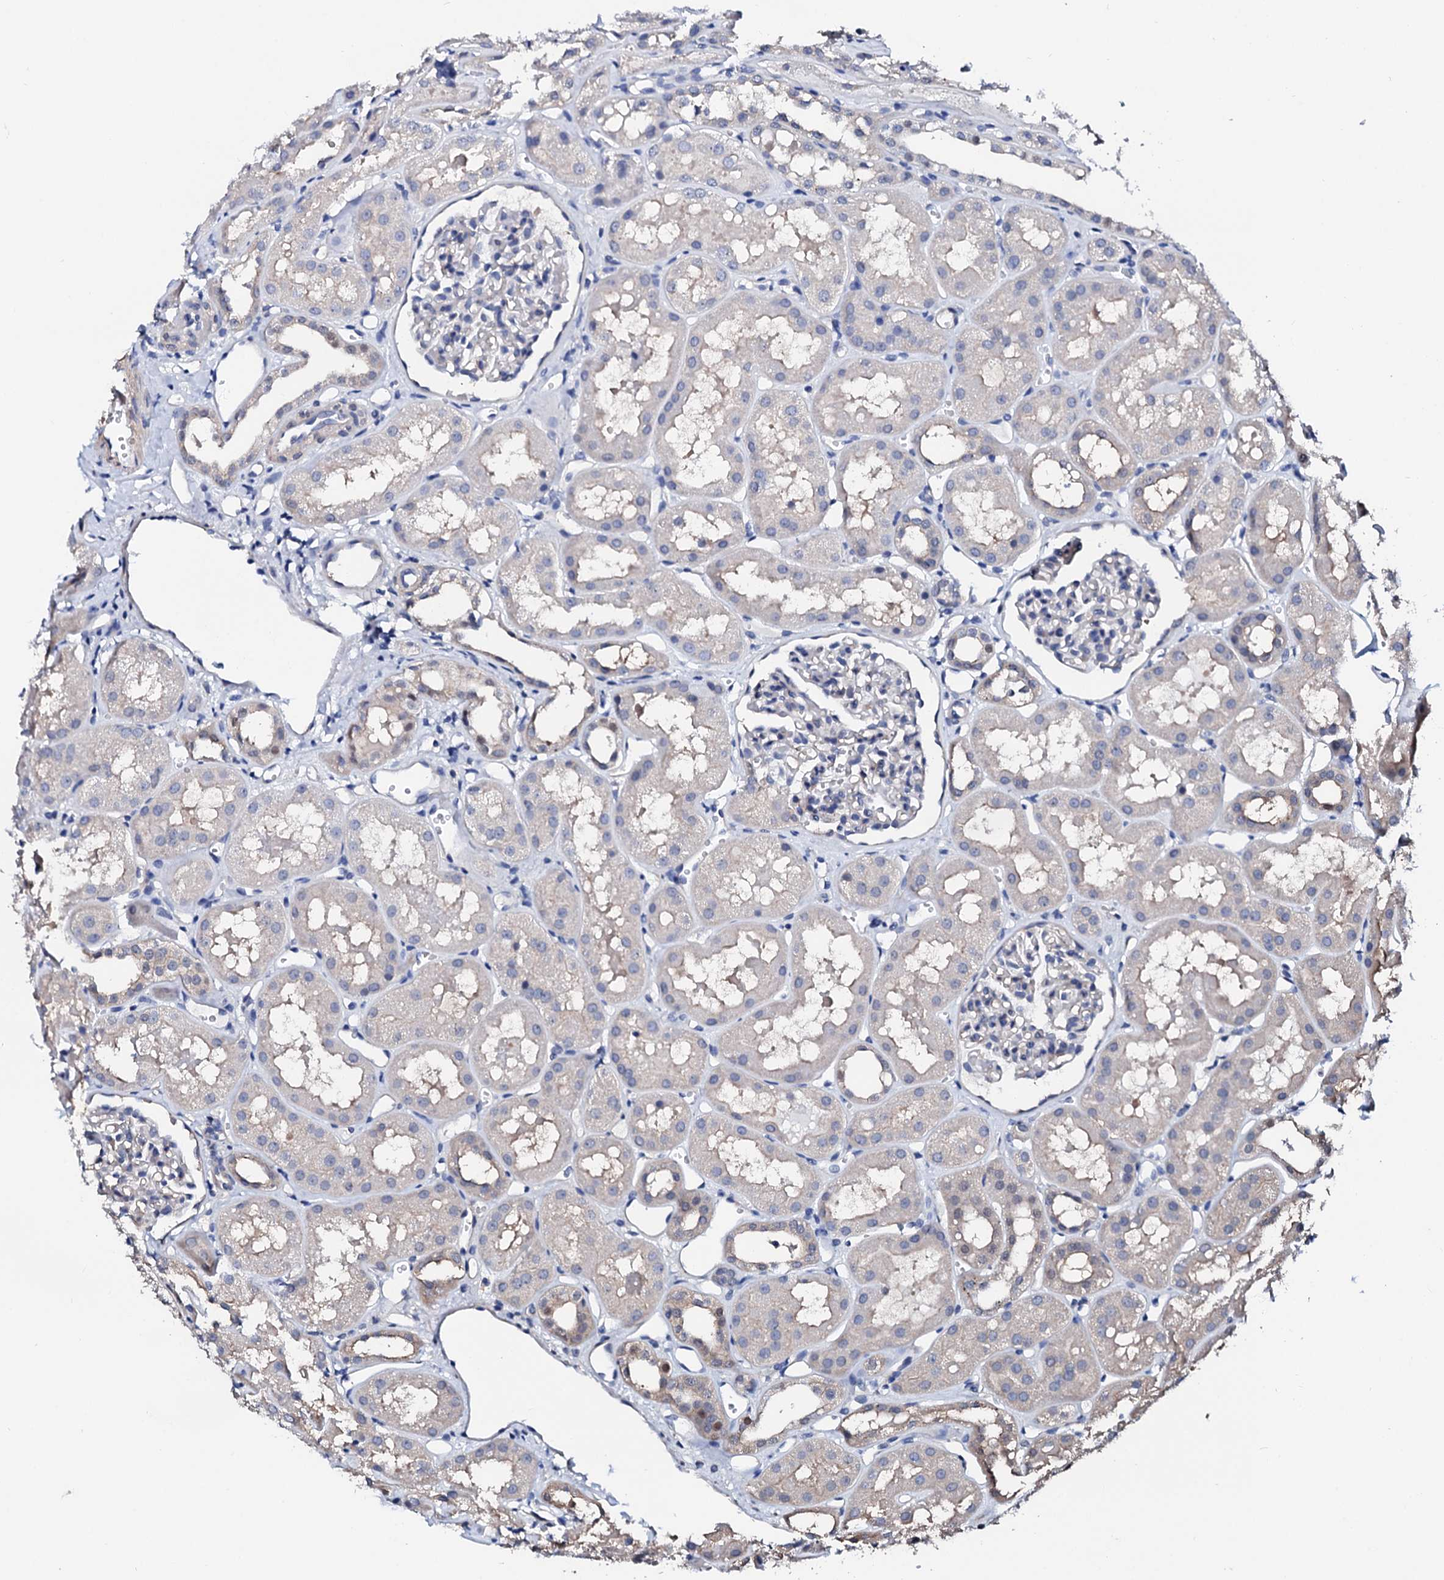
{"staining": {"intensity": "negative", "quantity": "none", "location": "none"}, "tissue": "kidney", "cell_type": "Cells in glomeruli", "image_type": "normal", "snomed": [{"axis": "morphology", "description": "Normal tissue, NOS"}, {"axis": "topography", "description": "Kidney"}], "caption": "Immunohistochemical staining of unremarkable kidney reveals no significant expression in cells in glomeruli.", "gene": "CSN2", "patient": {"sex": "male", "age": 16}}